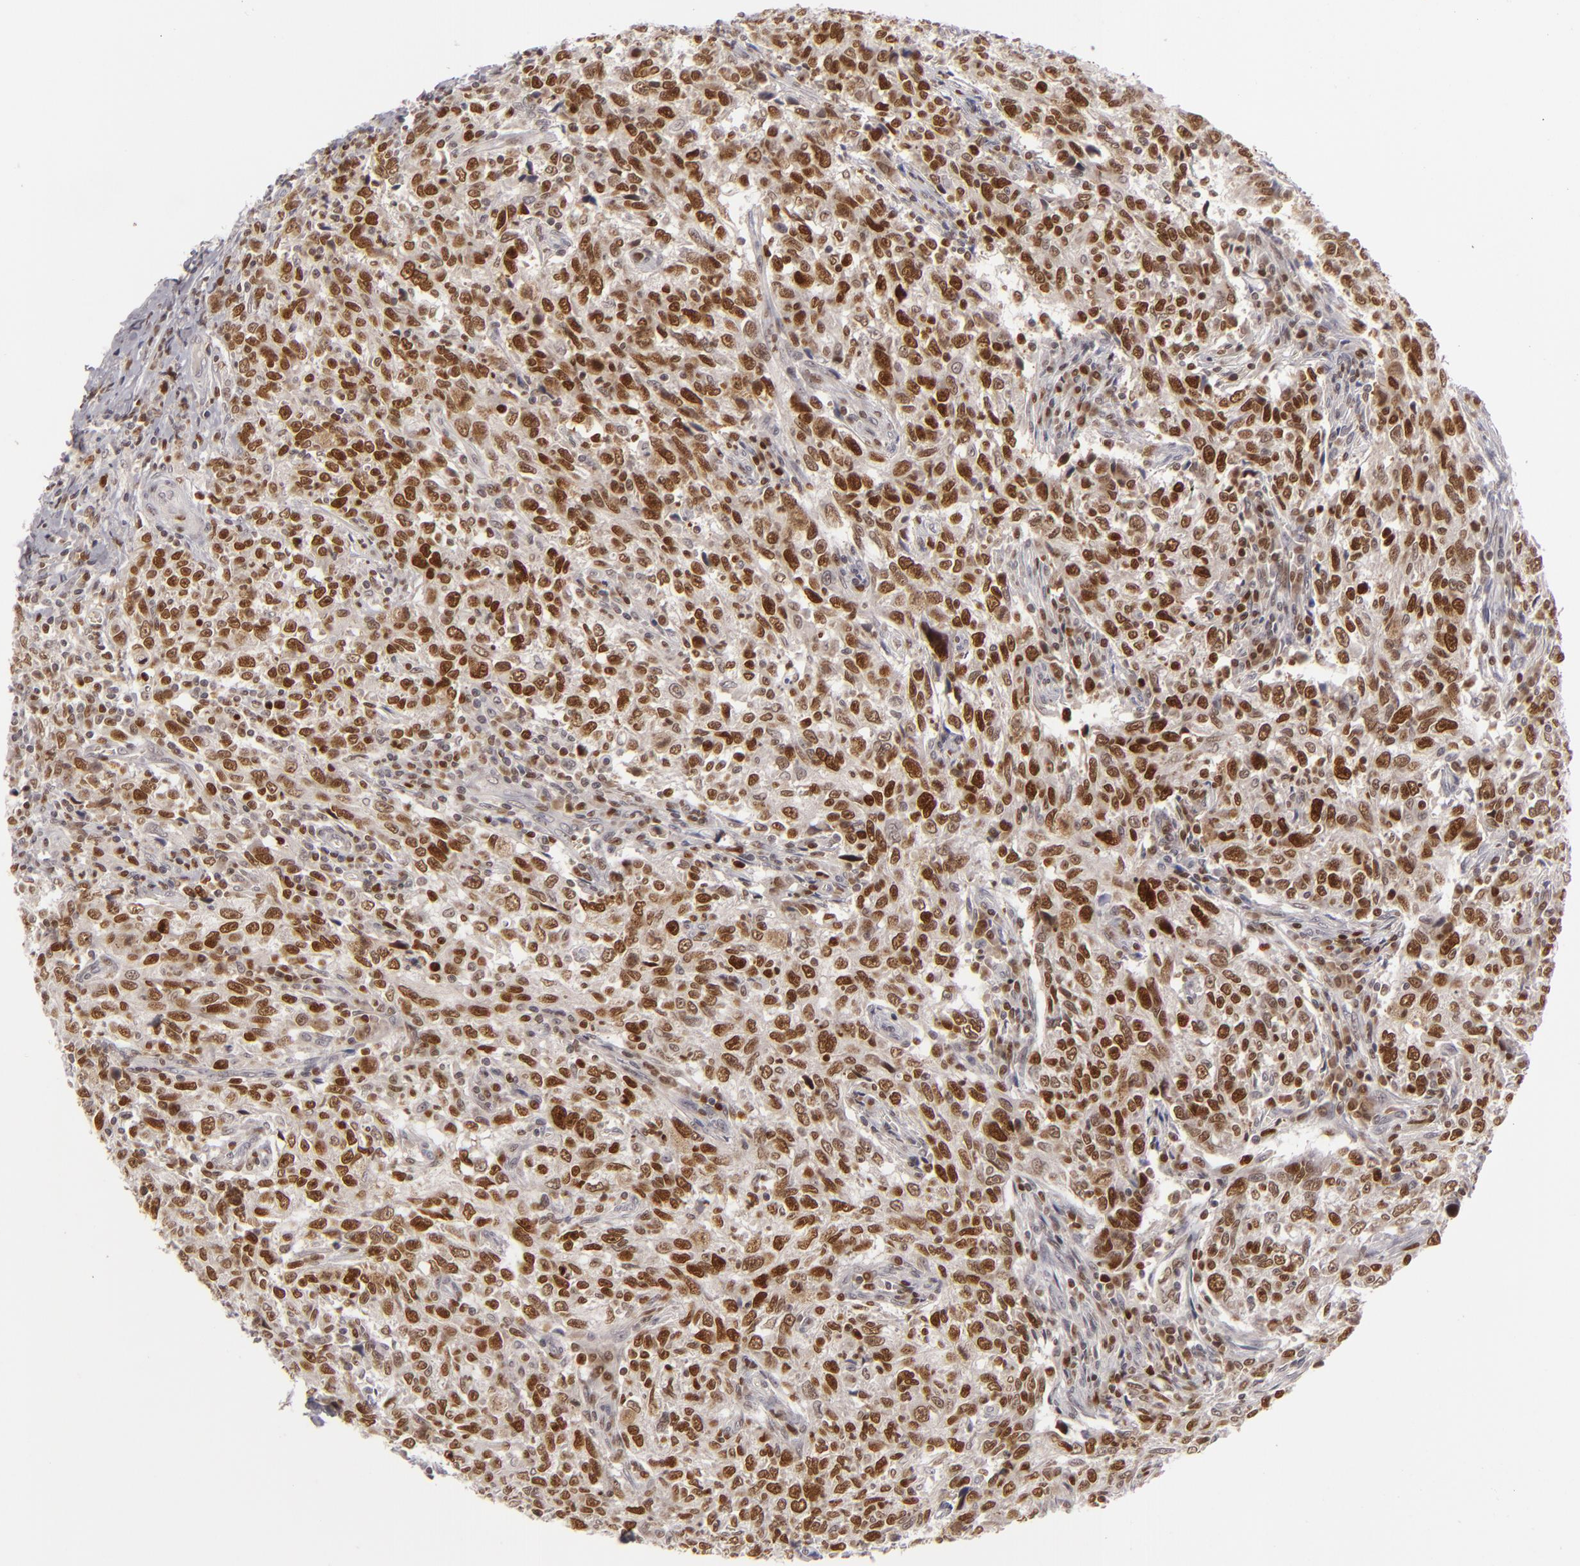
{"staining": {"intensity": "strong", "quantity": ">75%", "location": "nuclear"}, "tissue": "breast cancer", "cell_type": "Tumor cells", "image_type": "cancer", "snomed": [{"axis": "morphology", "description": "Duct carcinoma"}, {"axis": "topography", "description": "Breast"}], "caption": "The image displays staining of infiltrating ductal carcinoma (breast), revealing strong nuclear protein staining (brown color) within tumor cells.", "gene": "FEN1", "patient": {"sex": "female", "age": 50}}